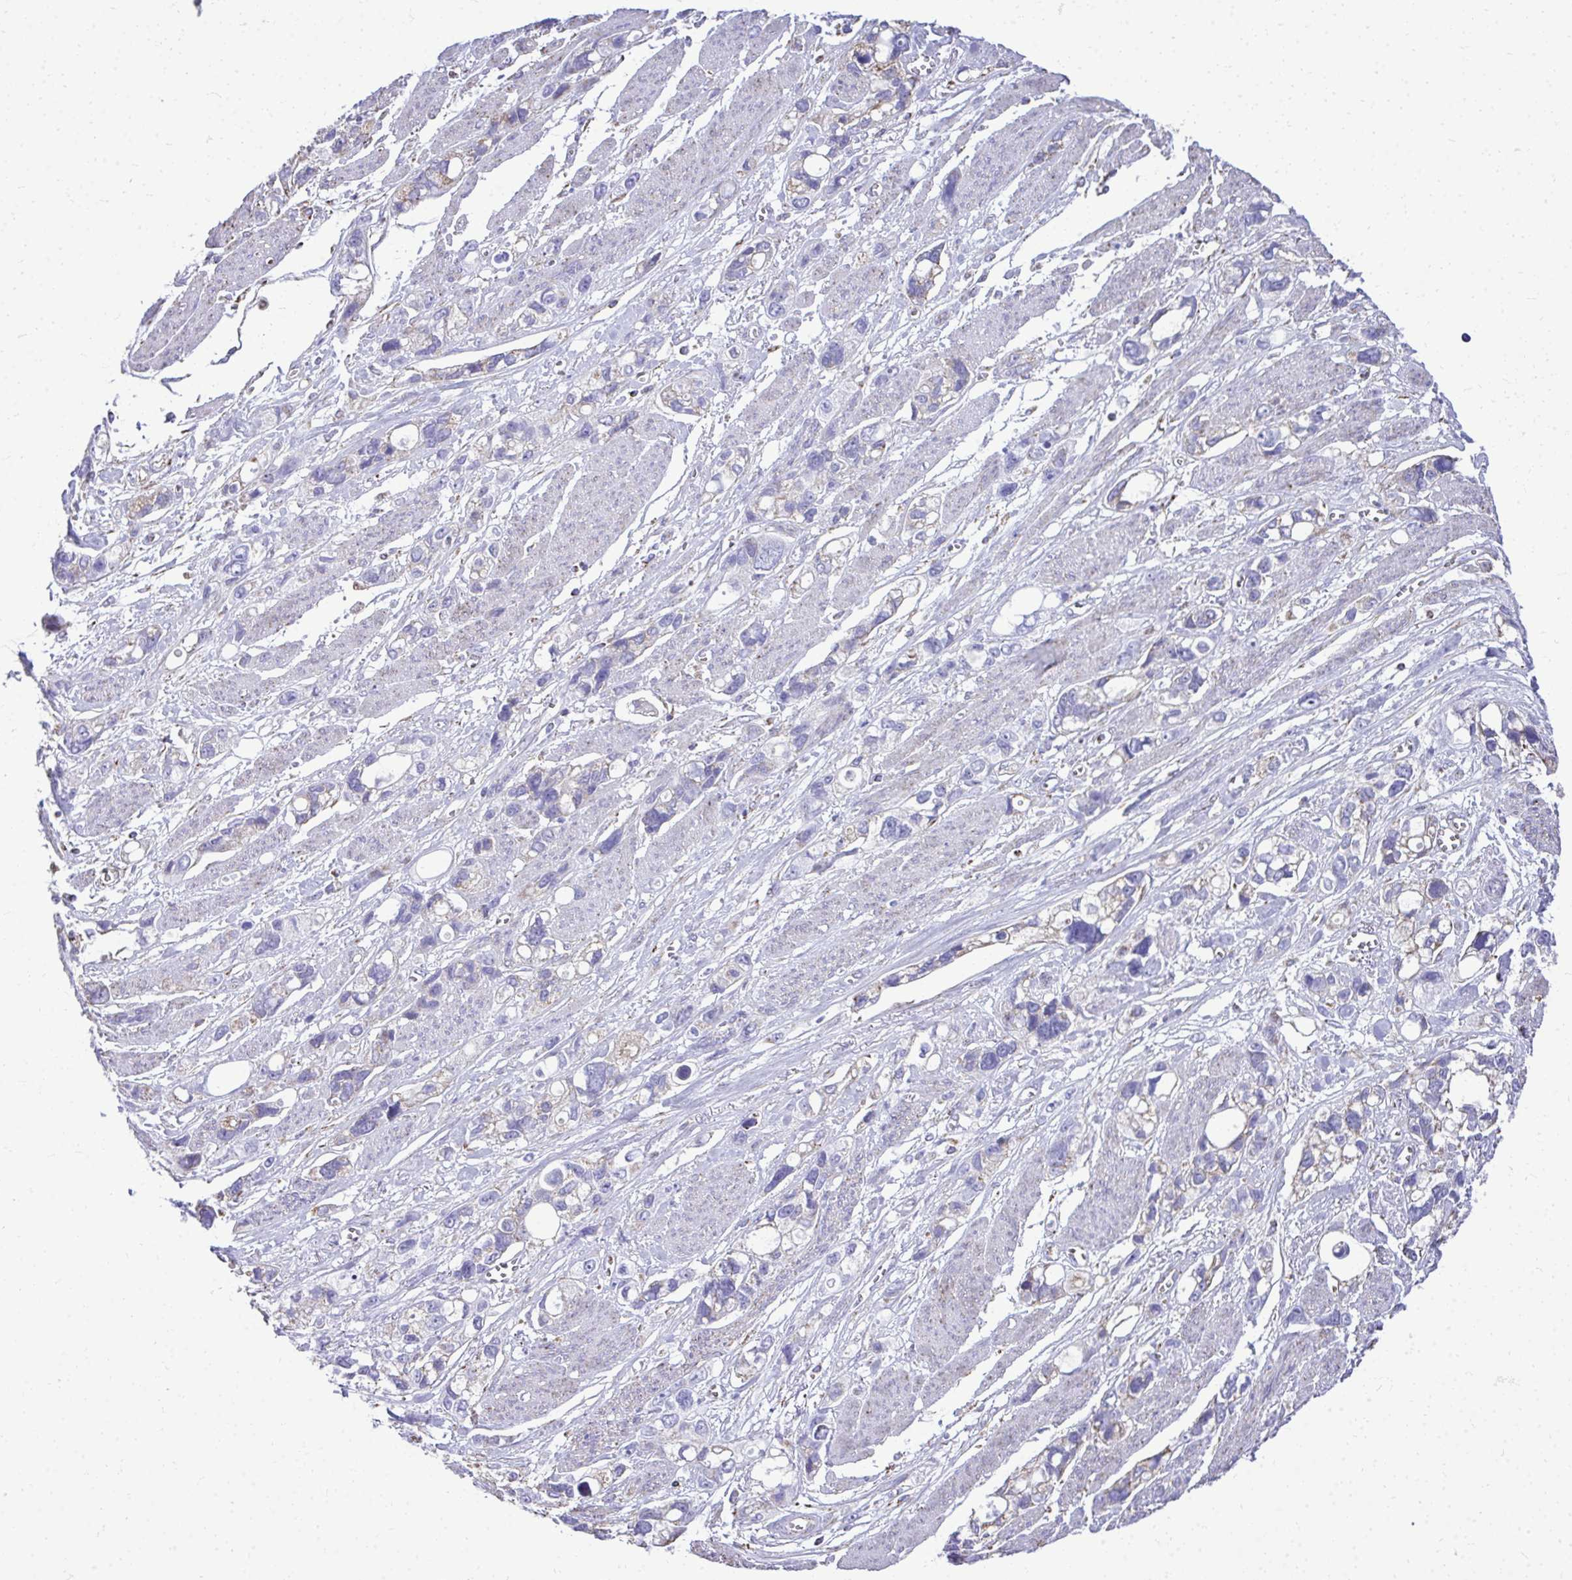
{"staining": {"intensity": "weak", "quantity": "<25%", "location": "cytoplasmic/membranous"}, "tissue": "stomach cancer", "cell_type": "Tumor cells", "image_type": "cancer", "snomed": [{"axis": "morphology", "description": "Adenocarcinoma, NOS"}, {"axis": "topography", "description": "Stomach, upper"}], "caption": "This is a histopathology image of immunohistochemistry (IHC) staining of adenocarcinoma (stomach), which shows no staining in tumor cells.", "gene": "MPZL2", "patient": {"sex": "female", "age": 81}}